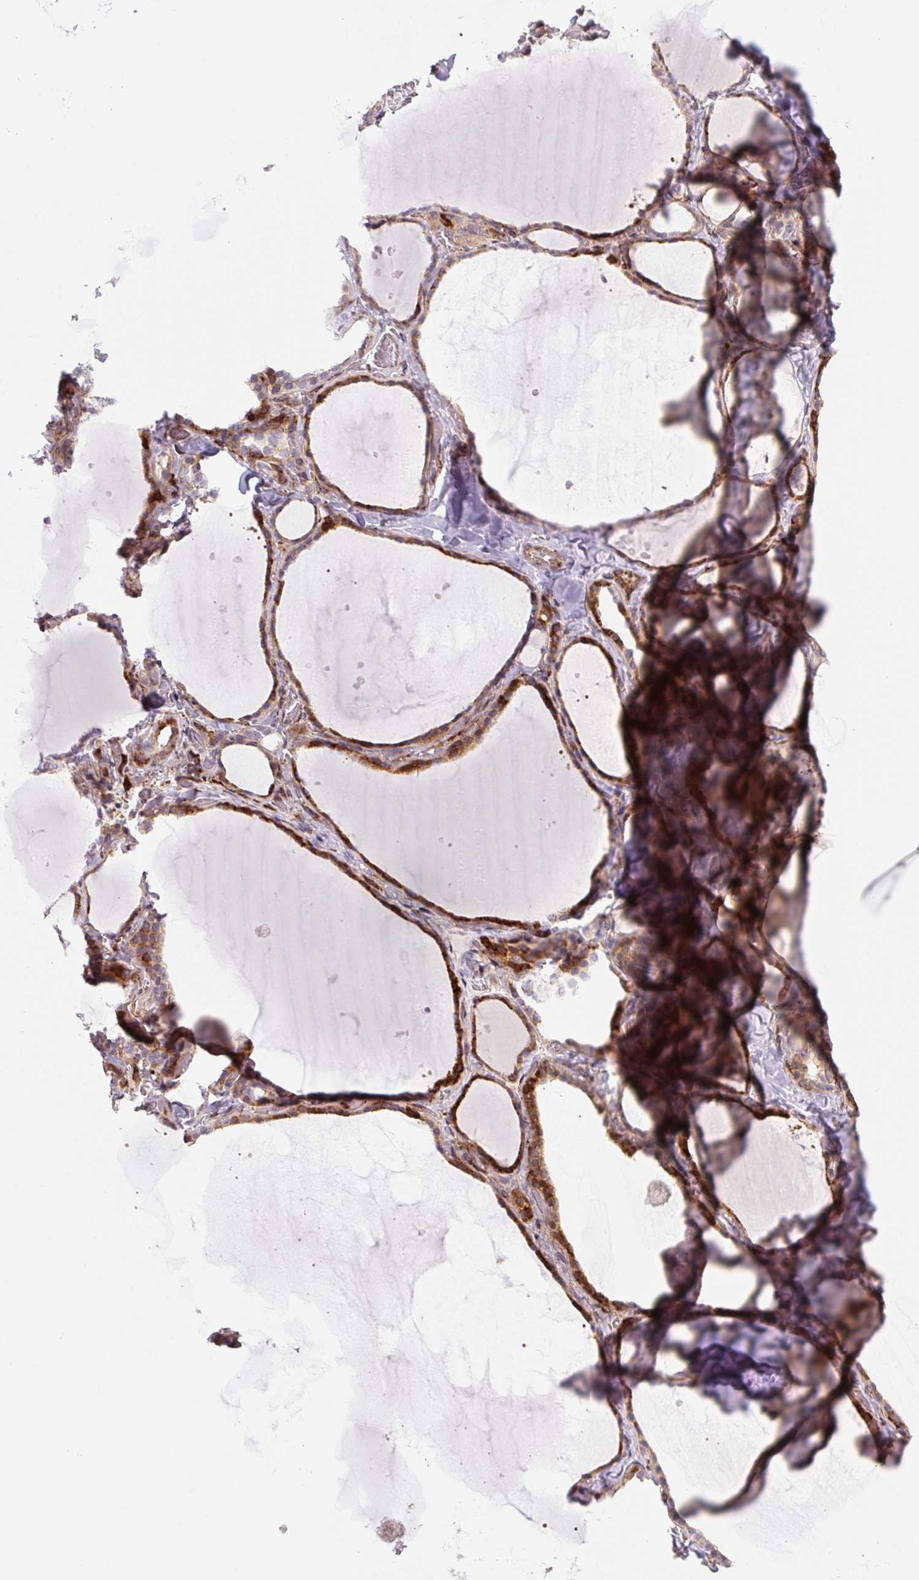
{"staining": {"intensity": "strong", "quantity": ">75%", "location": "cytoplasmic/membranous"}, "tissue": "thyroid gland", "cell_type": "Glandular cells", "image_type": "normal", "snomed": [{"axis": "morphology", "description": "Normal tissue, NOS"}, {"axis": "topography", "description": "Thyroid gland"}], "caption": "The micrograph exhibits immunohistochemical staining of normal thyroid gland. There is strong cytoplasmic/membranous staining is identified in approximately >75% of glandular cells. (DAB = brown stain, brightfield microscopy at high magnification).", "gene": "DISP3", "patient": {"sex": "female", "age": 36}}